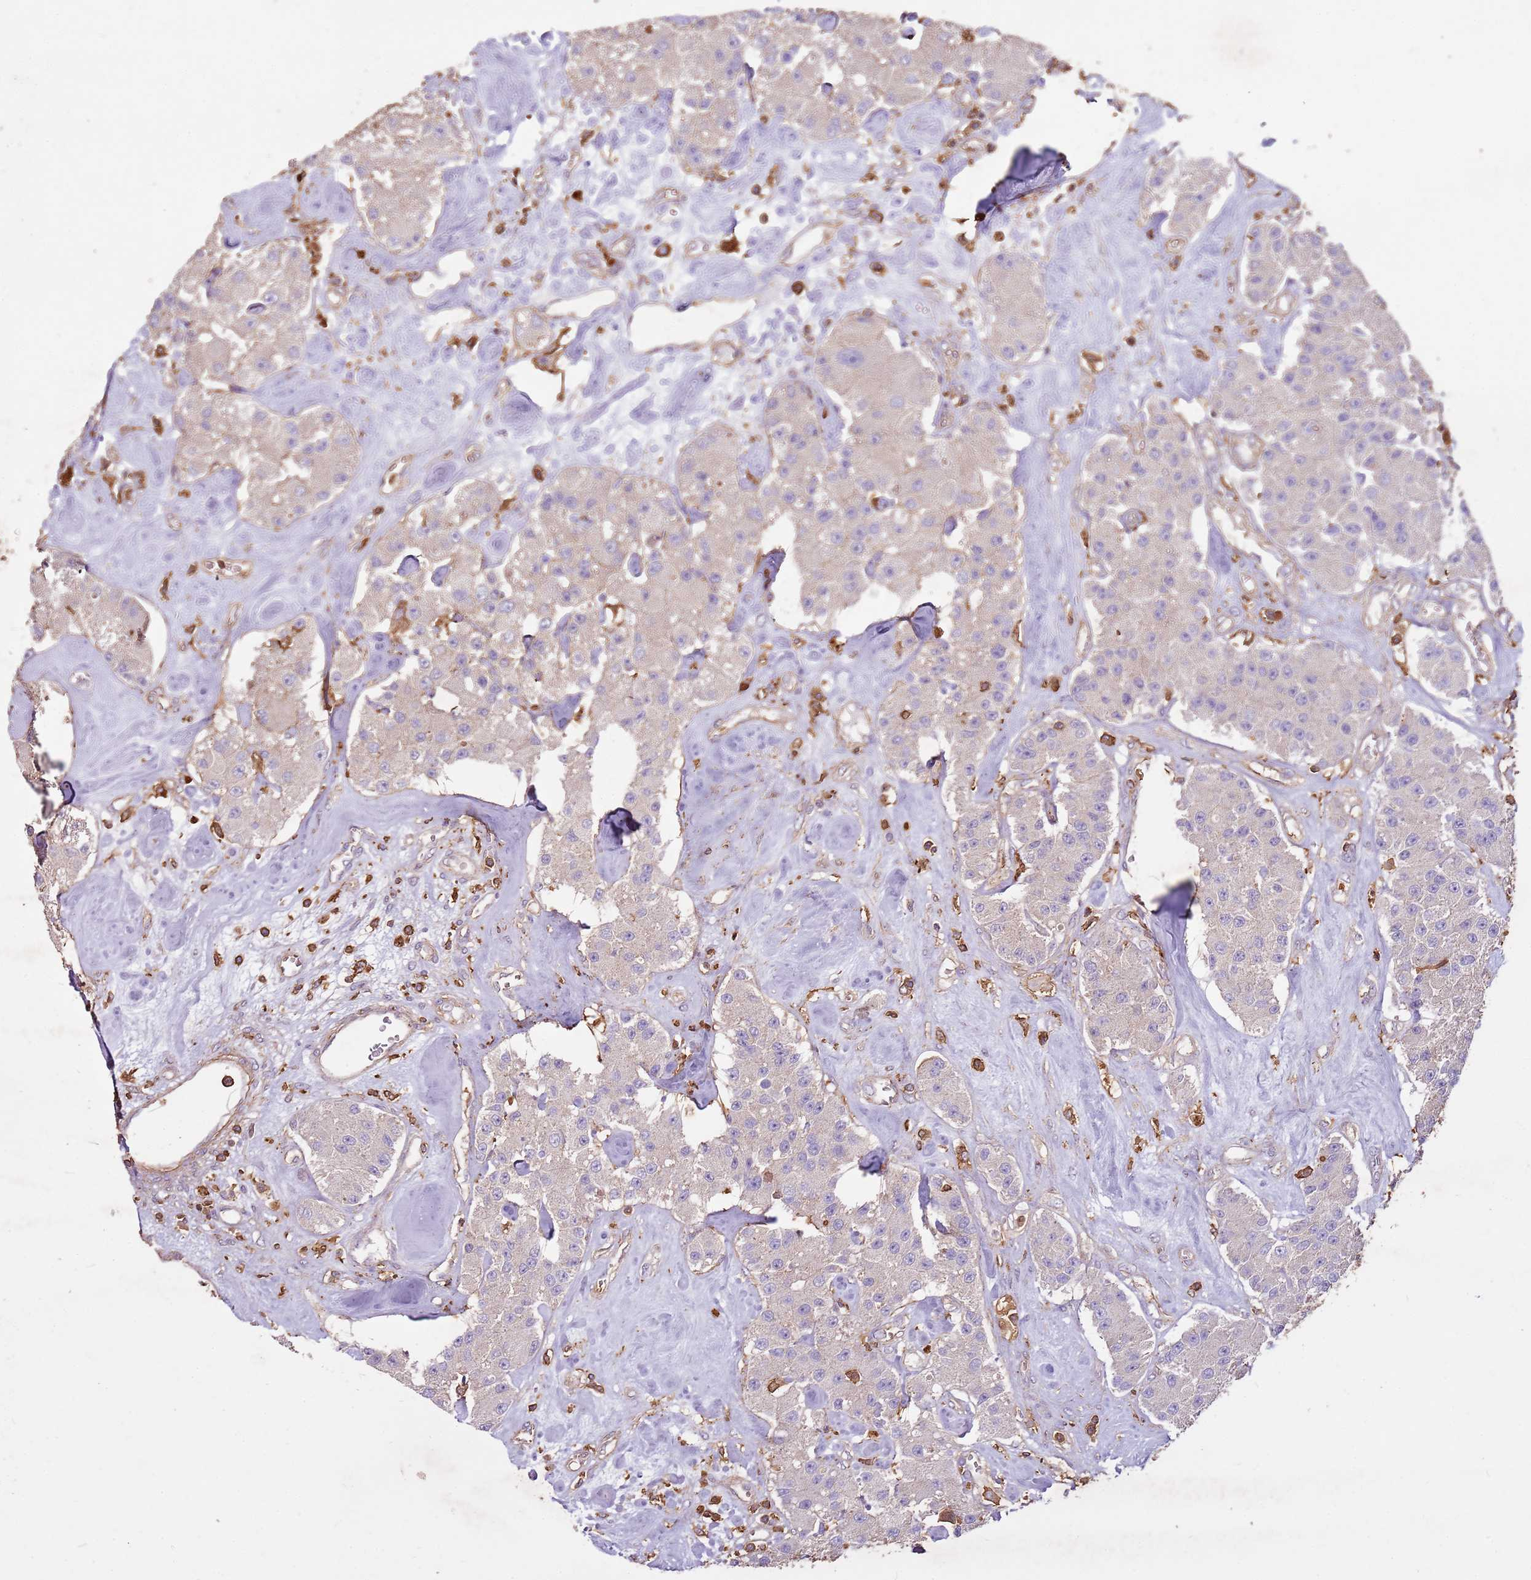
{"staining": {"intensity": "negative", "quantity": "none", "location": "none"}, "tissue": "carcinoid", "cell_type": "Tumor cells", "image_type": "cancer", "snomed": [{"axis": "morphology", "description": "Carcinoid, malignant, NOS"}, {"axis": "topography", "description": "Pancreas"}], "caption": "Immunohistochemical staining of malignant carcinoid shows no significant staining in tumor cells. (Brightfield microscopy of DAB (3,3'-diaminobenzidine) IHC at high magnification).", "gene": "ARL10", "patient": {"sex": "male", "age": 41}}